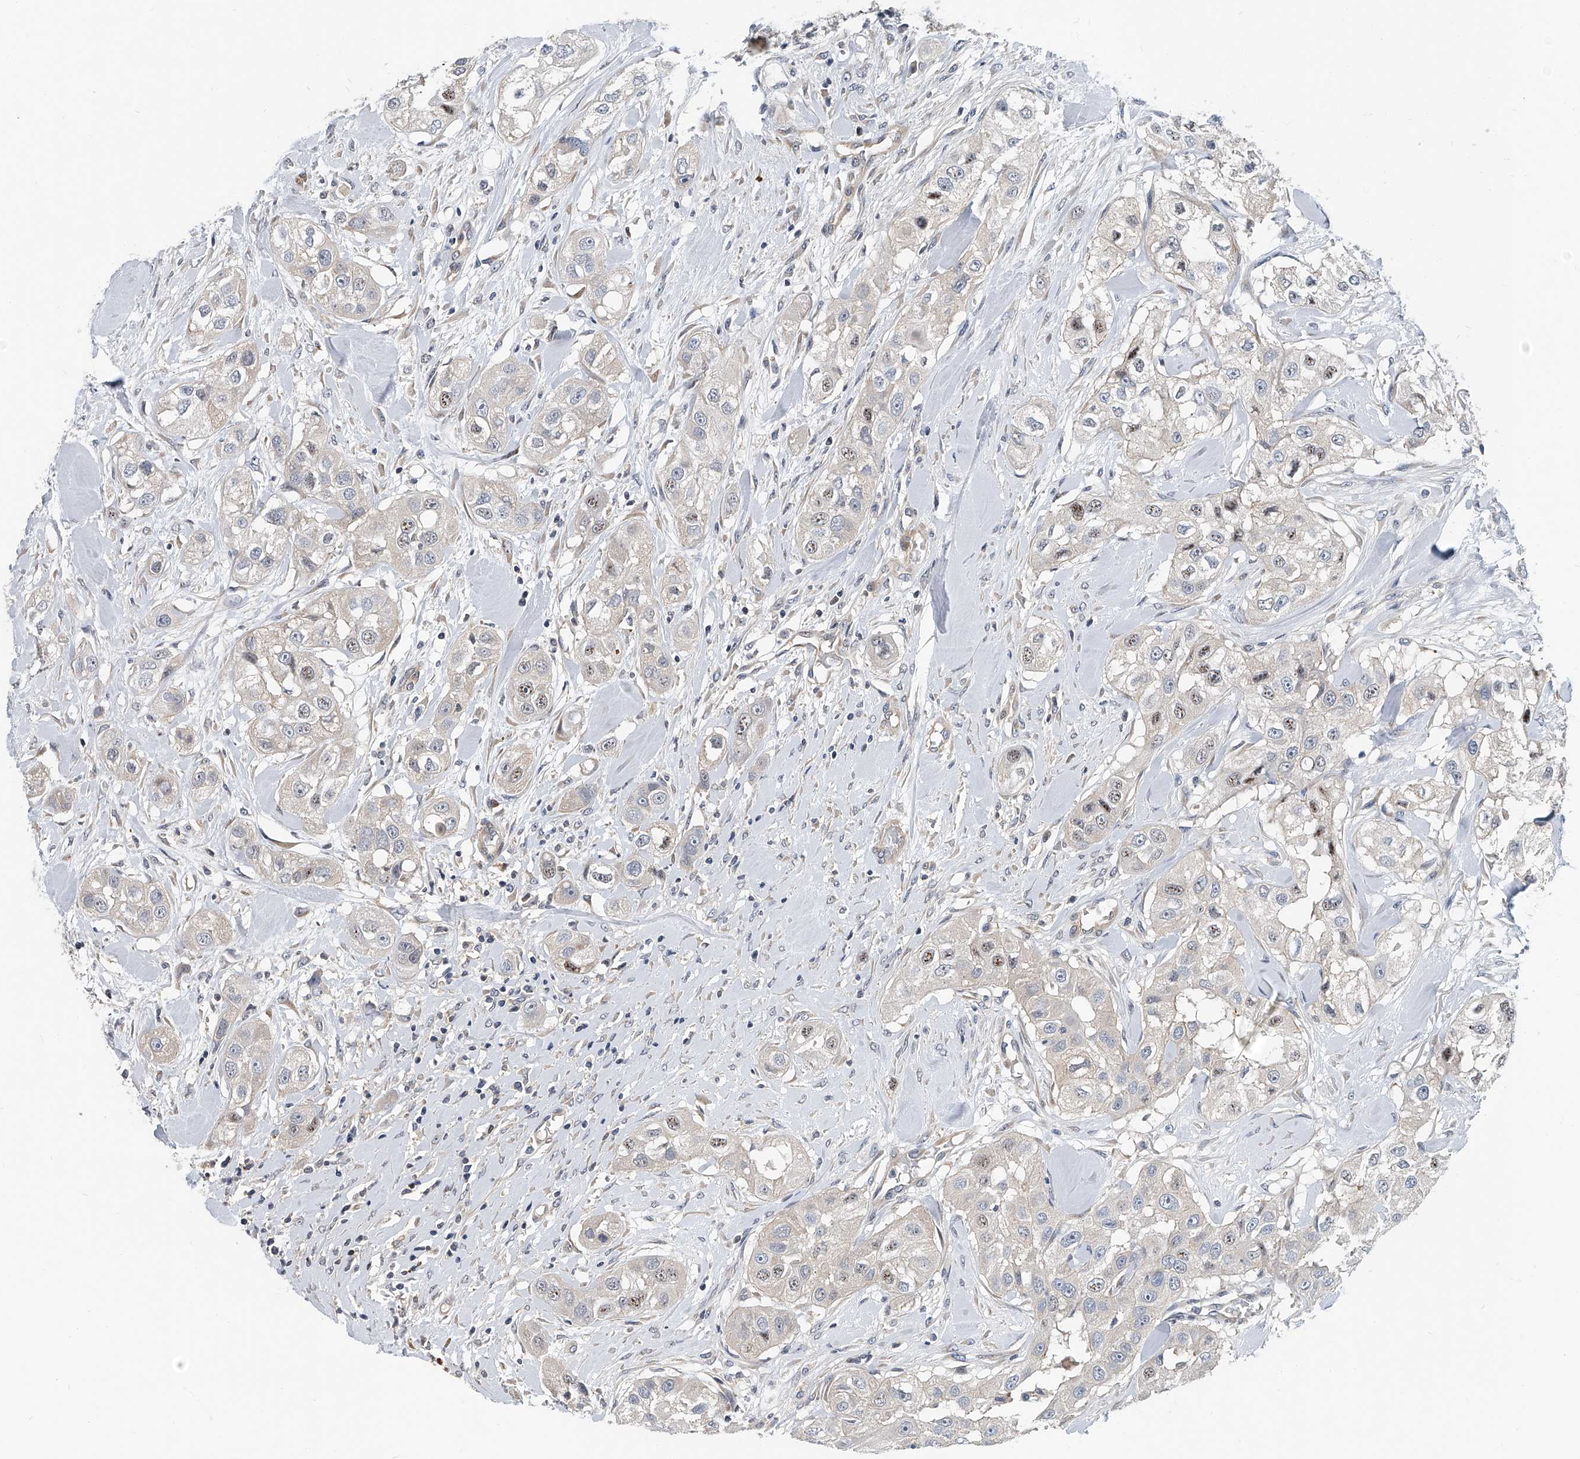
{"staining": {"intensity": "weak", "quantity": "25%-75%", "location": "nuclear"}, "tissue": "head and neck cancer", "cell_type": "Tumor cells", "image_type": "cancer", "snomed": [{"axis": "morphology", "description": "Normal tissue, NOS"}, {"axis": "morphology", "description": "Squamous cell carcinoma, NOS"}, {"axis": "topography", "description": "Skeletal muscle"}, {"axis": "topography", "description": "Head-Neck"}], "caption": "Squamous cell carcinoma (head and neck) was stained to show a protein in brown. There is low levels of weak nuclear expression in about 25%-75% of tumor cells. (Brightfield microscopy of DAB IHC at high magnification).", "gene": "CD200", "patient": {"sex": "male", "age": 51}}